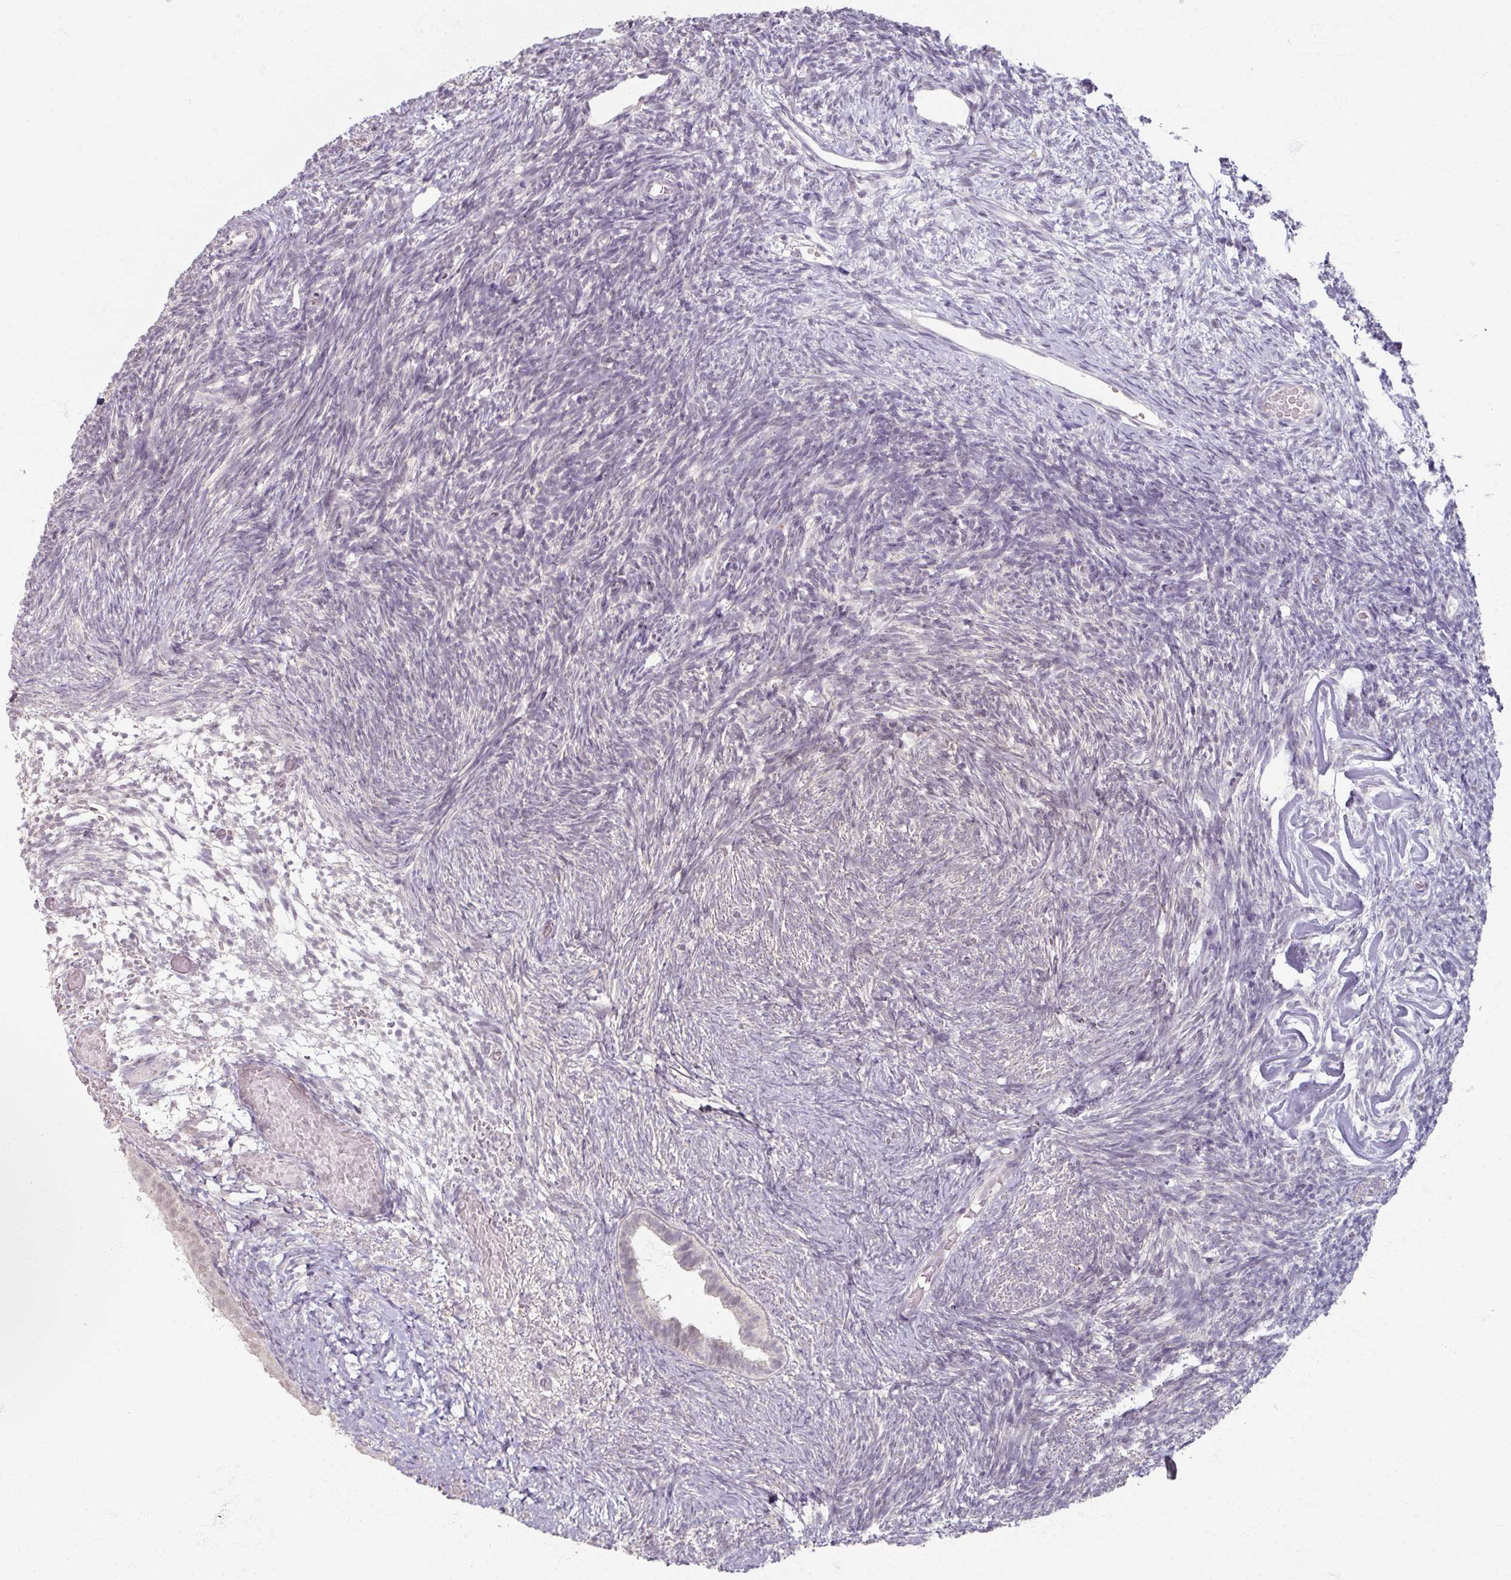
{"staining": {"intensity": "negative", "quantity": "none", "location": "none"}, "tissue": "ovary", "cell_type": "Follicle cells", "image_type": "normal", "snomed": [{"axis": "morphology", "description": "Normal tissue, NOS"}, {"axis": "topography", "description": "Ovary"}], "caption": "A micrograph of ovary stained for a protein exhibits no brown staining in follicle cells. (DAB (3,3'-diaminobenzidine) immunohistochemistry (IHC) visualized using brightfield microscopy, high magnification).", "gene": "SOX11", "patient": {"sex": "female", "age": 39}}